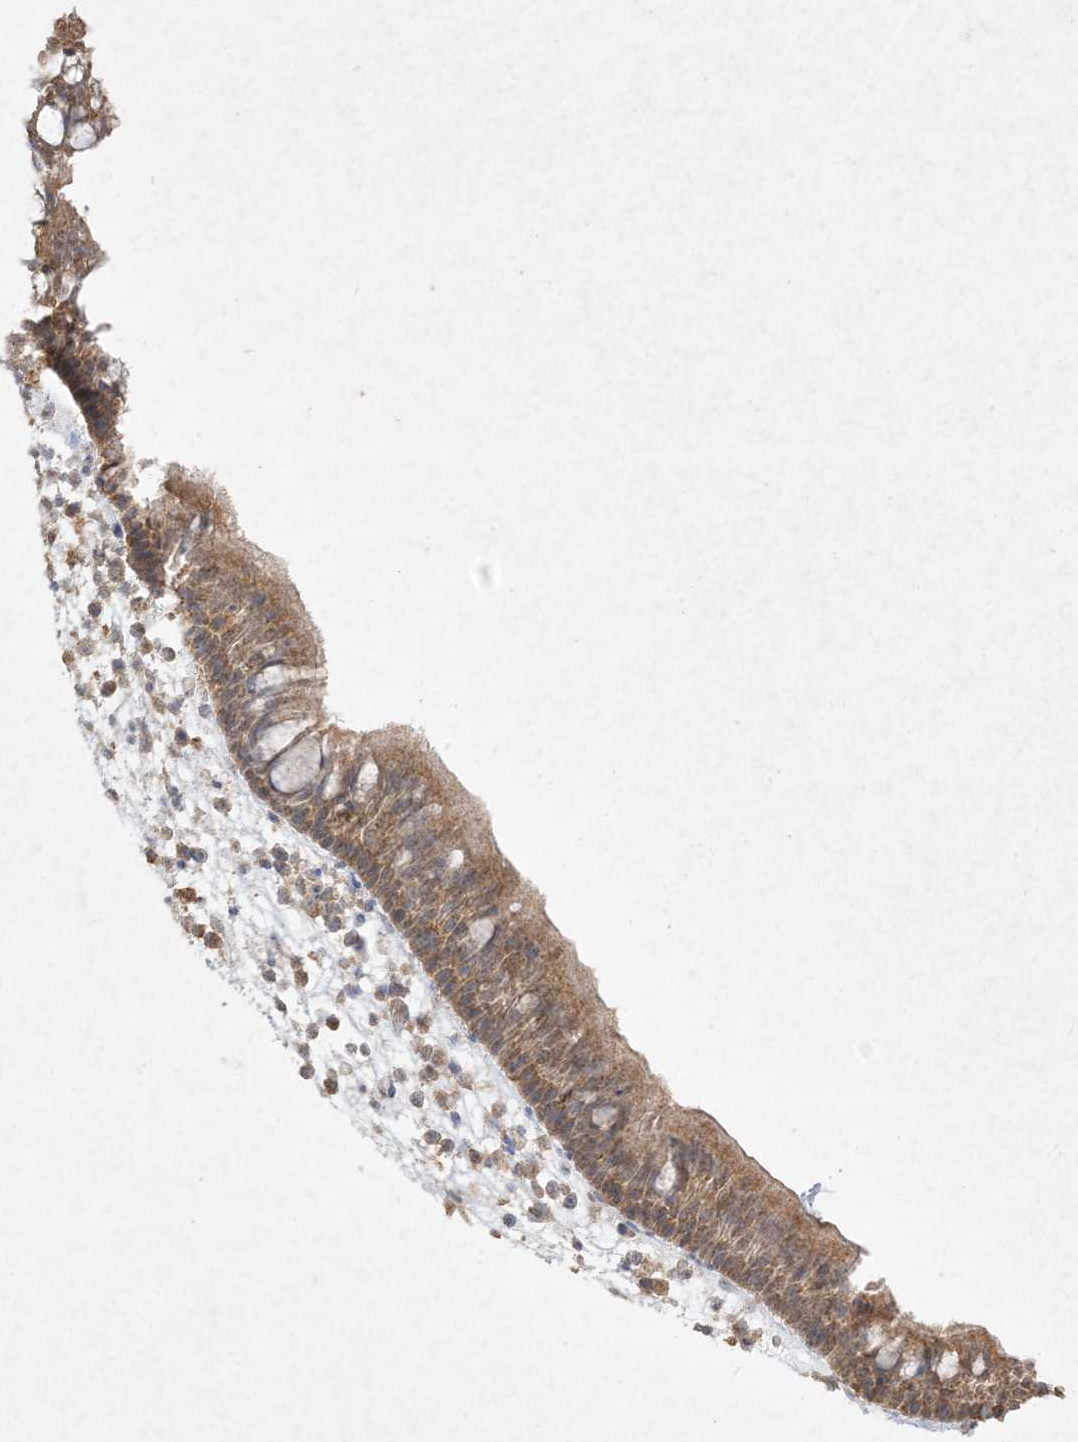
{"staining": {"intensity": "moderate", "quantity": ">75%", "location": "cytoplasmic/membranous"}, "tissue": "nasopharynx", "cell_type": "Respiratory epithelial cells", "image_type": "normal", "snomed": [{"axis": "morphology", "description": "Normal tissue, NOS"}, {"axis": "morphology", "description": "Inflammation, NOS"}, {"axis": "morphology", "description": "Malignant melanoma, Metastatic site"}, {"axis": "topography", "description": "Nasopharynx"}], "caption": "Immunohistochemical staining of benign human nasopharynx reveals medium levels of moderate cytoplasmic/membranous positivity in about >75% of respiratory epithelial cells. (DAB IHC, brown staining for protein, blue staining for nuclei).", "gene": "UBE2C", "patient": {"sex": "male", "age": 70}}